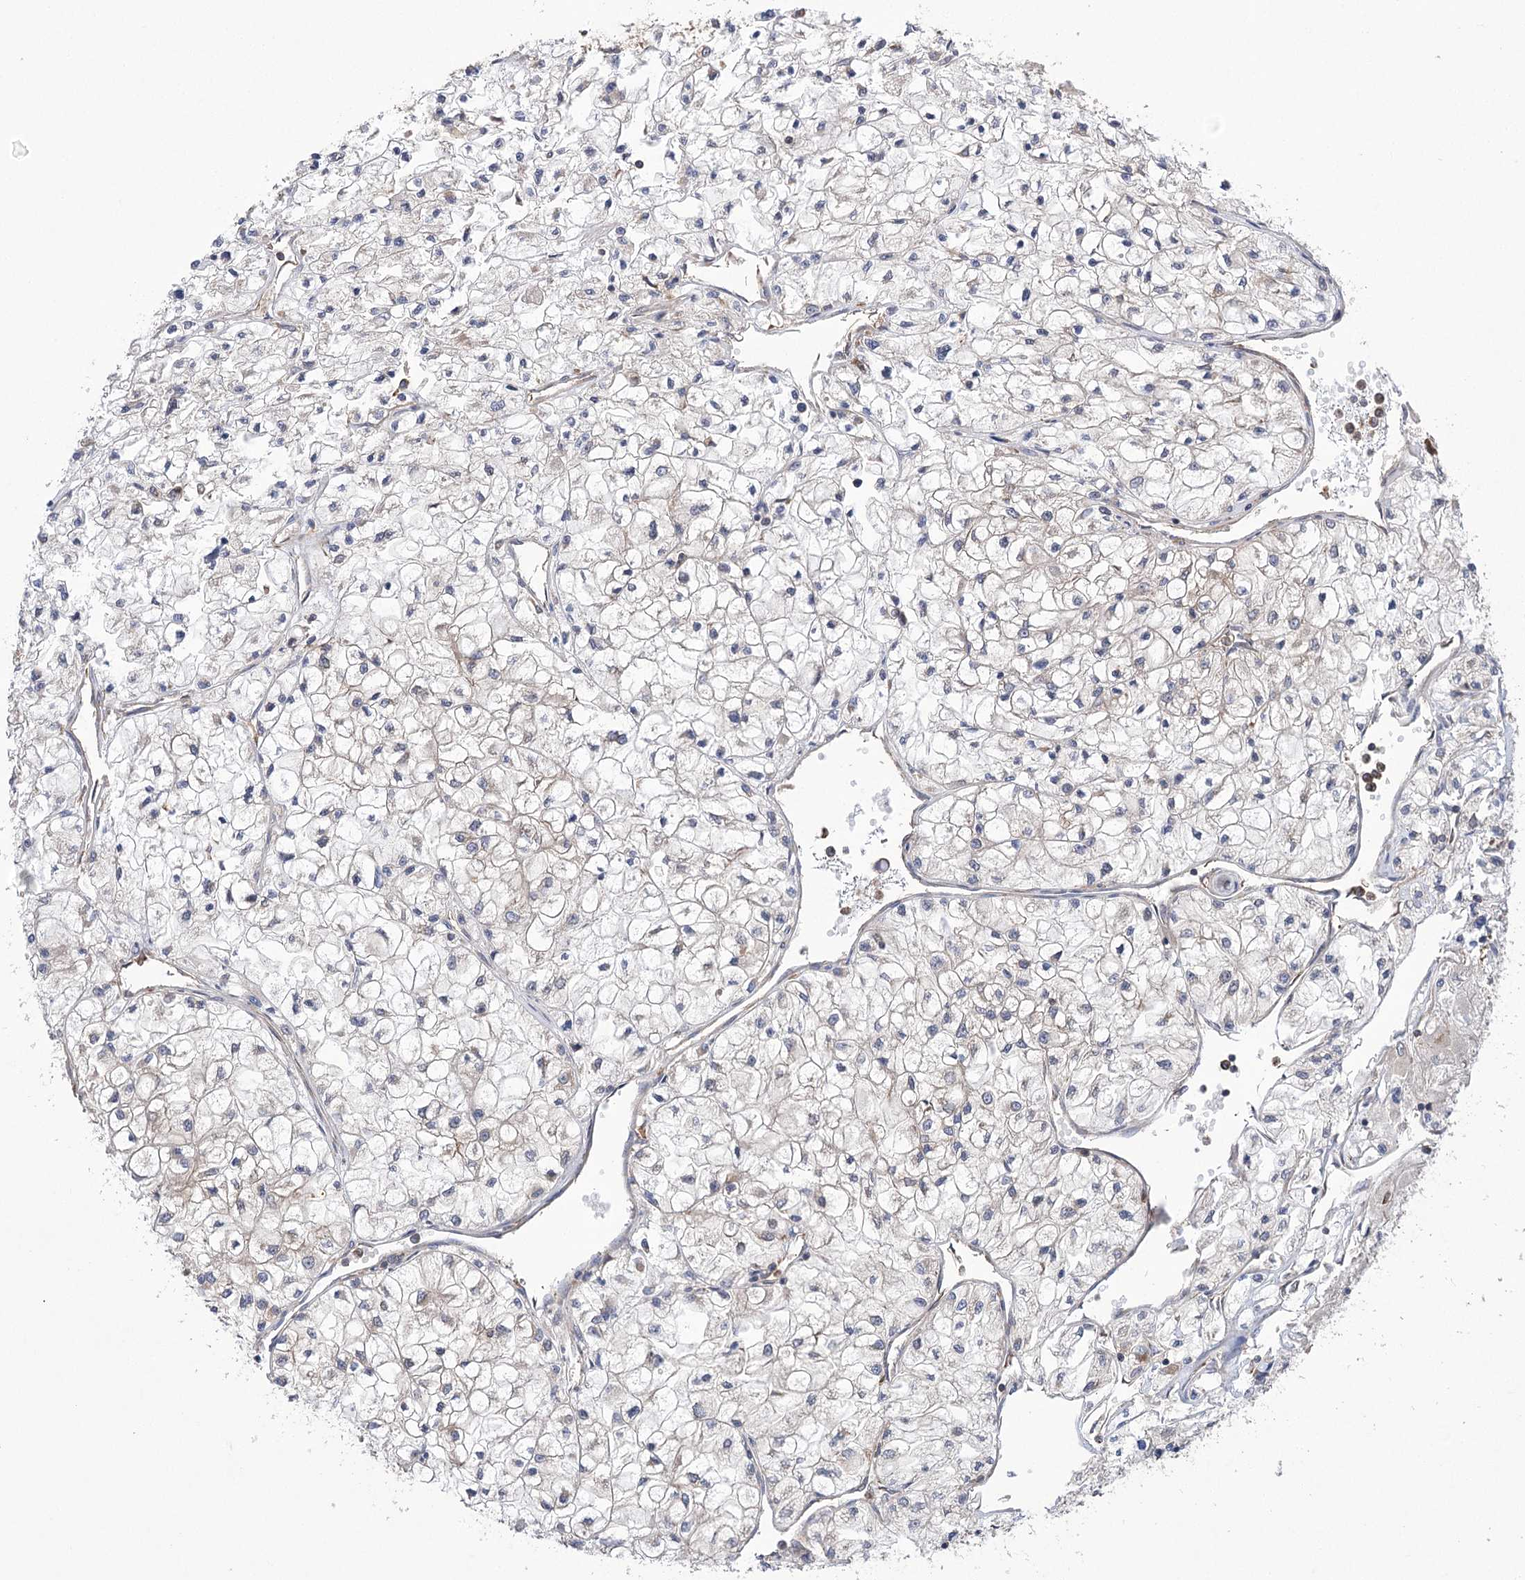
{"staining": {"intensity": "negative", "quantity": "none", "location": "none"}, "tissue": "renal cancer", "cell_type": "Tumor cells", "image_type": "cancer", "snomed": [{"axis": "morphology", "description": "Adenocarcinoma, NOS"}, {"axis": "topography", "description": "Kidney"}], "caption": "An image of renal adenocarcinoma stained for a protein displays no brown staining in tumor cells.", "gene": "VPS37B", "patient": {"sex": "male", "age": 80}}